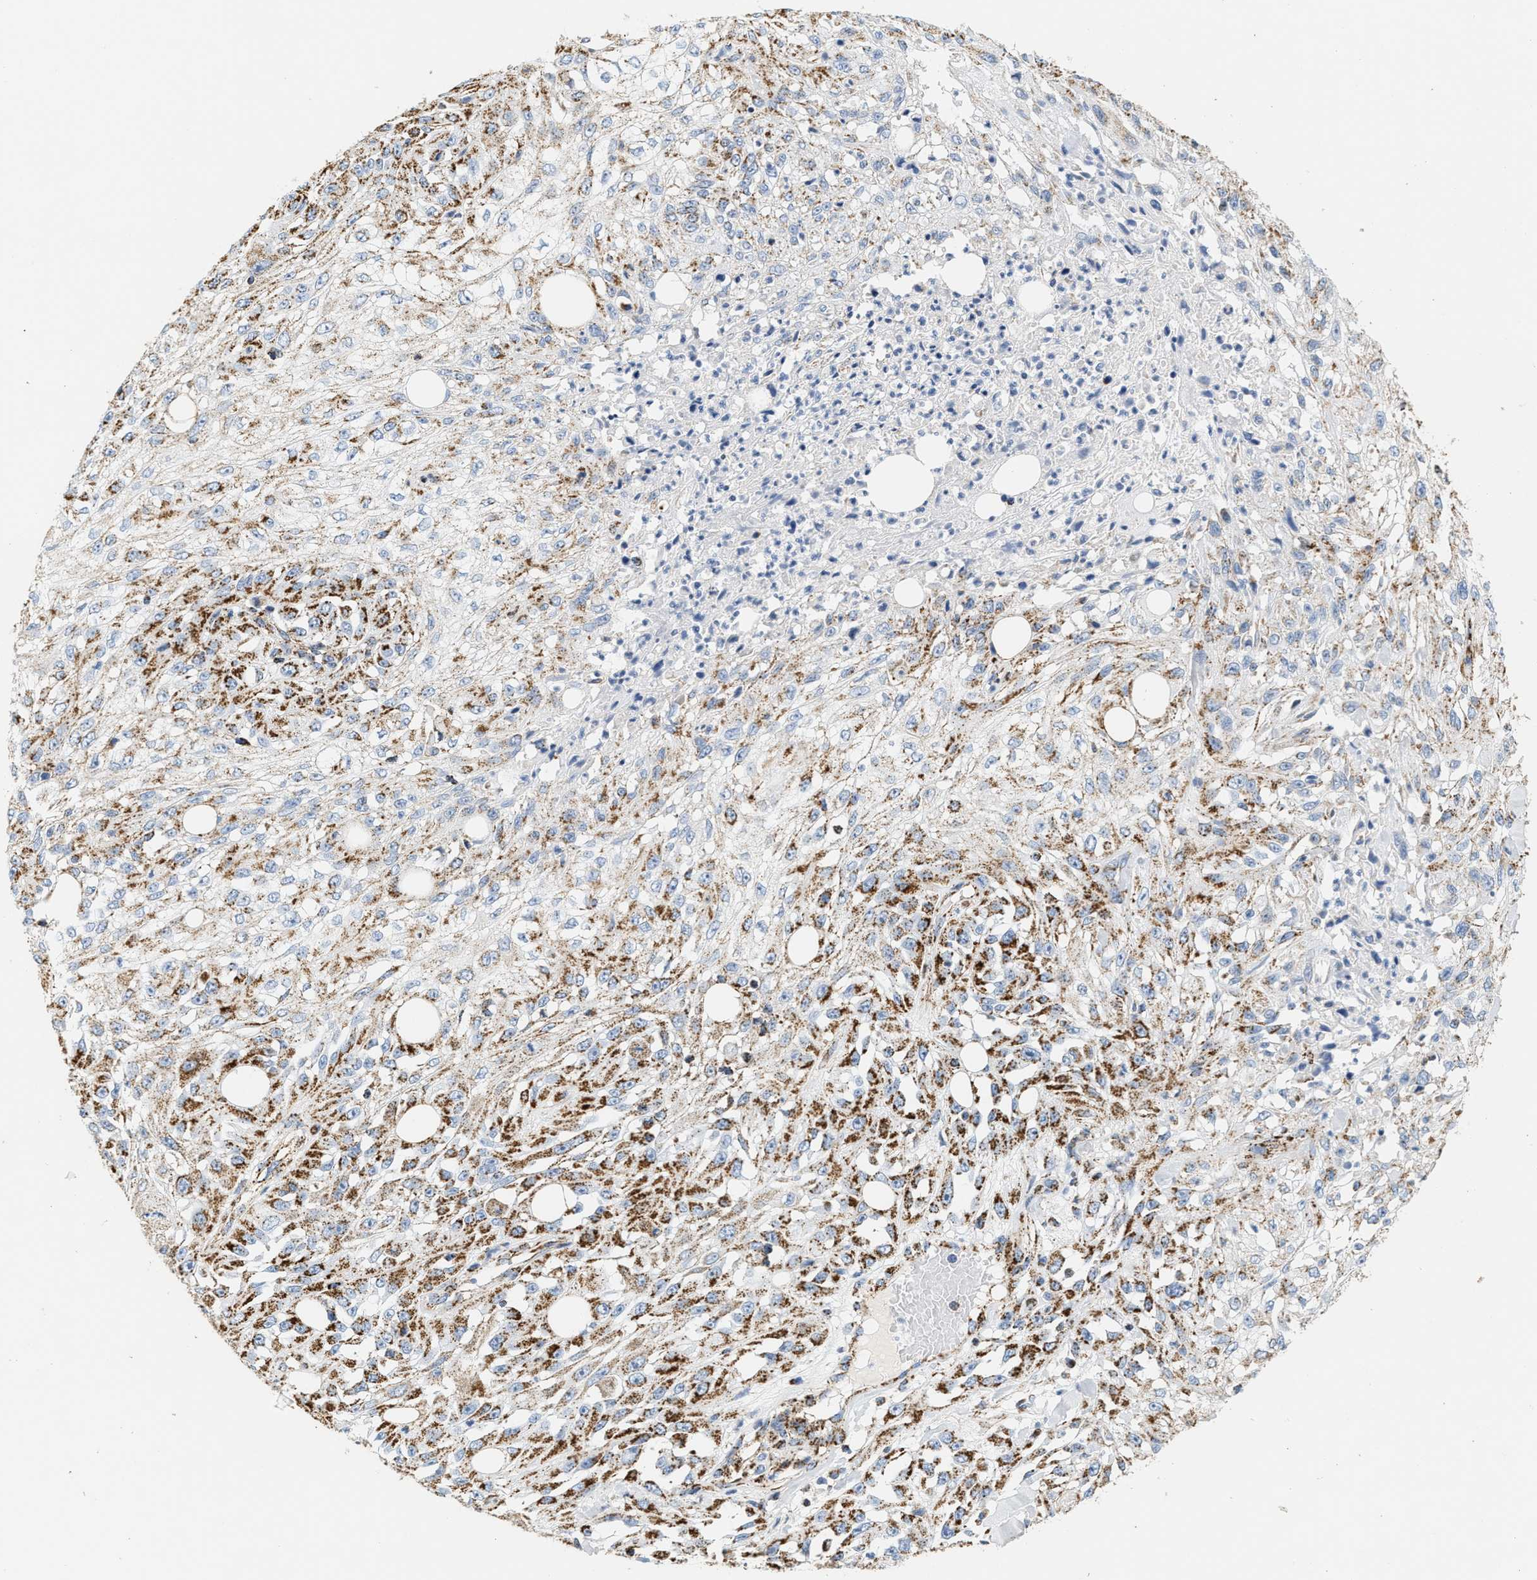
{"staining": {"intensity": "moderate", "quantity": ">75%", "location": "cytoplasmic/membranous"}, "tissue": "skin cancer", "cell_type": "Tumor cells", "image_type": "cancer", "snomed": [{"axis": "morphology", "description": "Squamous cell carcinoma, NOS"}, {"axis": "morphology", "description": "Squamous cell carcinoma, metastatic, NOS"}, {"axis": "topography", "description": "Skin"}, {"axis": "topography", "description": "Lymph node"}], "caption": "Immunohistochemistry (DAB (3,3'-diaminobenzidine)) staining of skin cancer (squamous cell carcinoma) exhibits moderate cytoplasmic/membranous protein staining in approximately >75% of tumor cells.", "gene": "SHMT2", "patient": {"sex": "male", "age": 75}}